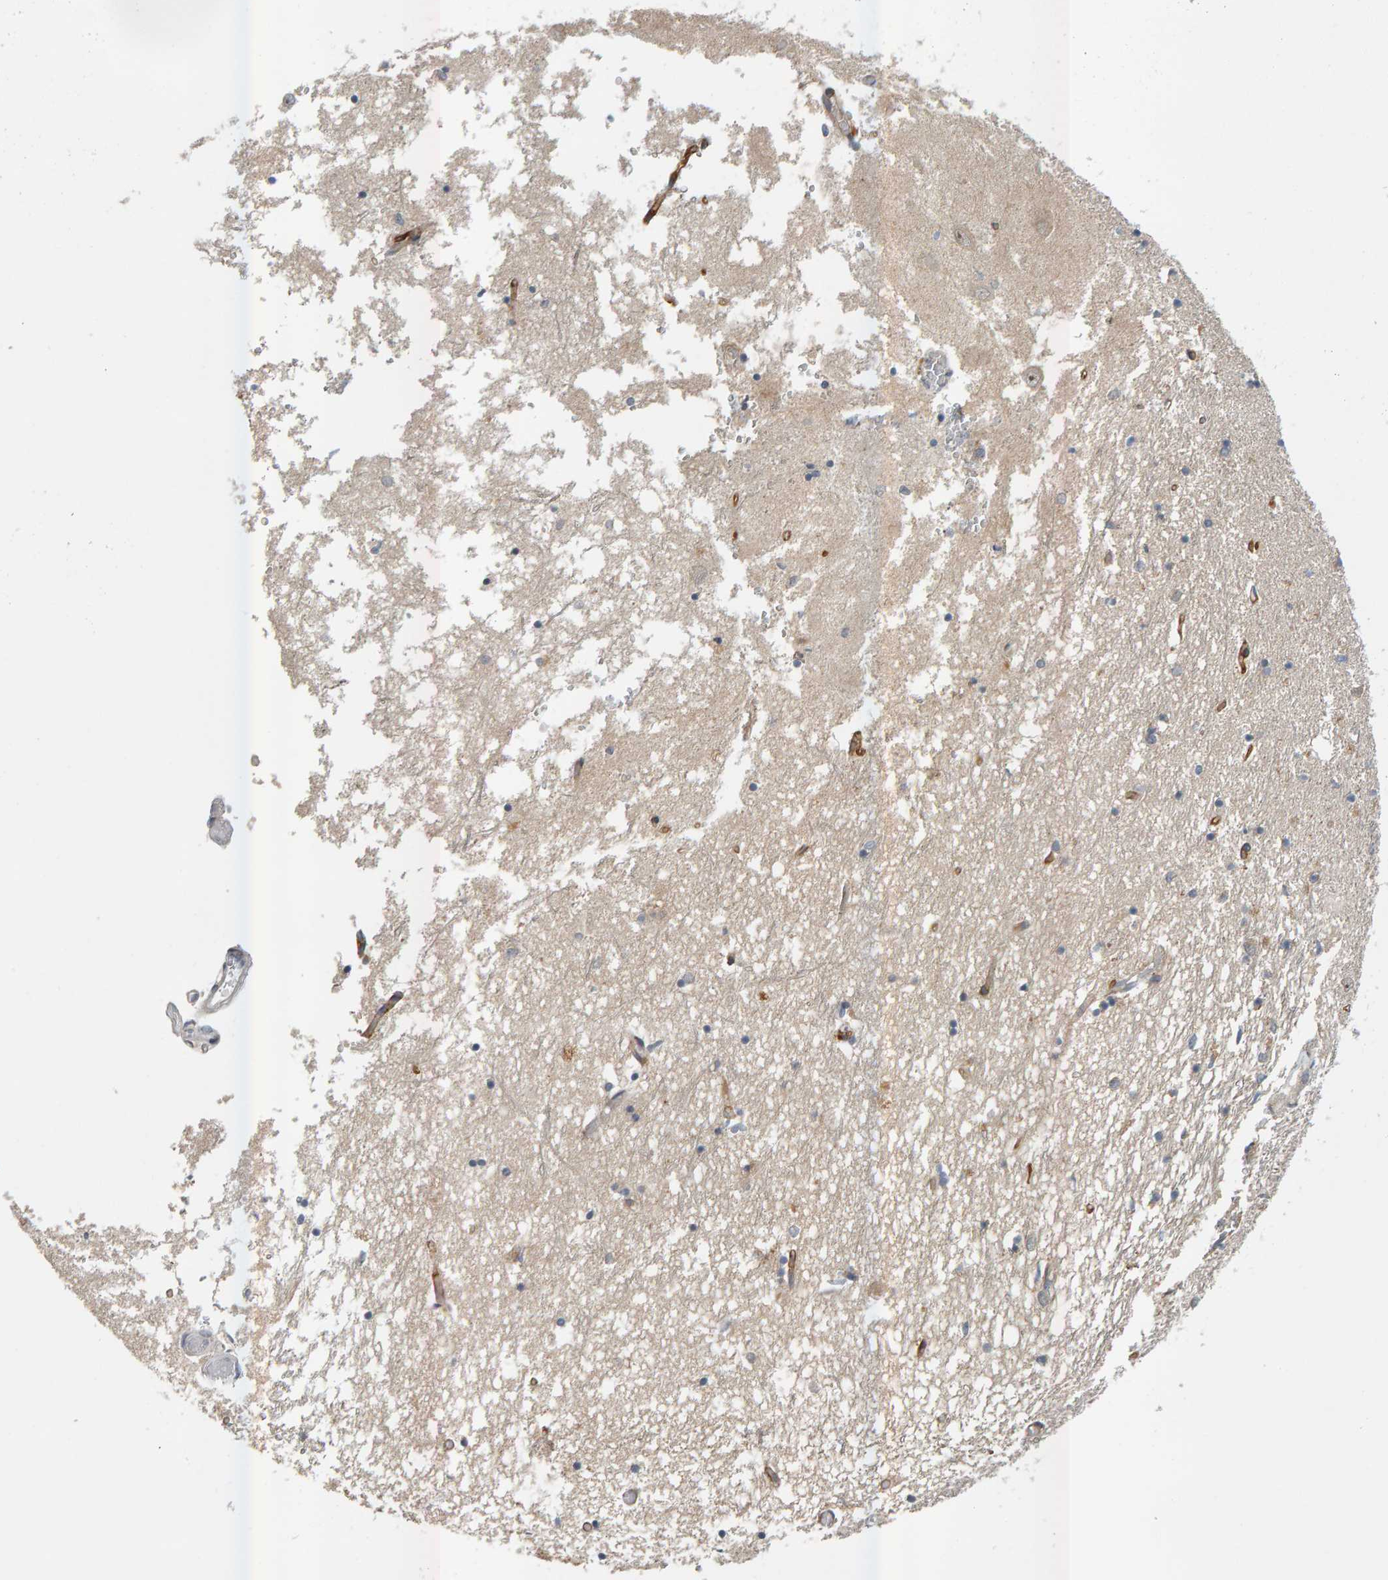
{"staining": {"intensity": "weak", "quantity": "<25%", "location": "cytoplasmic/membranous"}, "tissue": "hippocampus", "cell_type": "Glial cells", "image_type": "normal", "snomed": [{"axis": "morphology", "description": "Normal tissue, NOS"}, {"axis": "topography", "description": "Hippocampus"}], "caption": "Hippocampus stained for a protein using IHC exhibits no staining glial cells.", "gene": "ZNF160", "patient": {"sex": "male", "age": 70}}